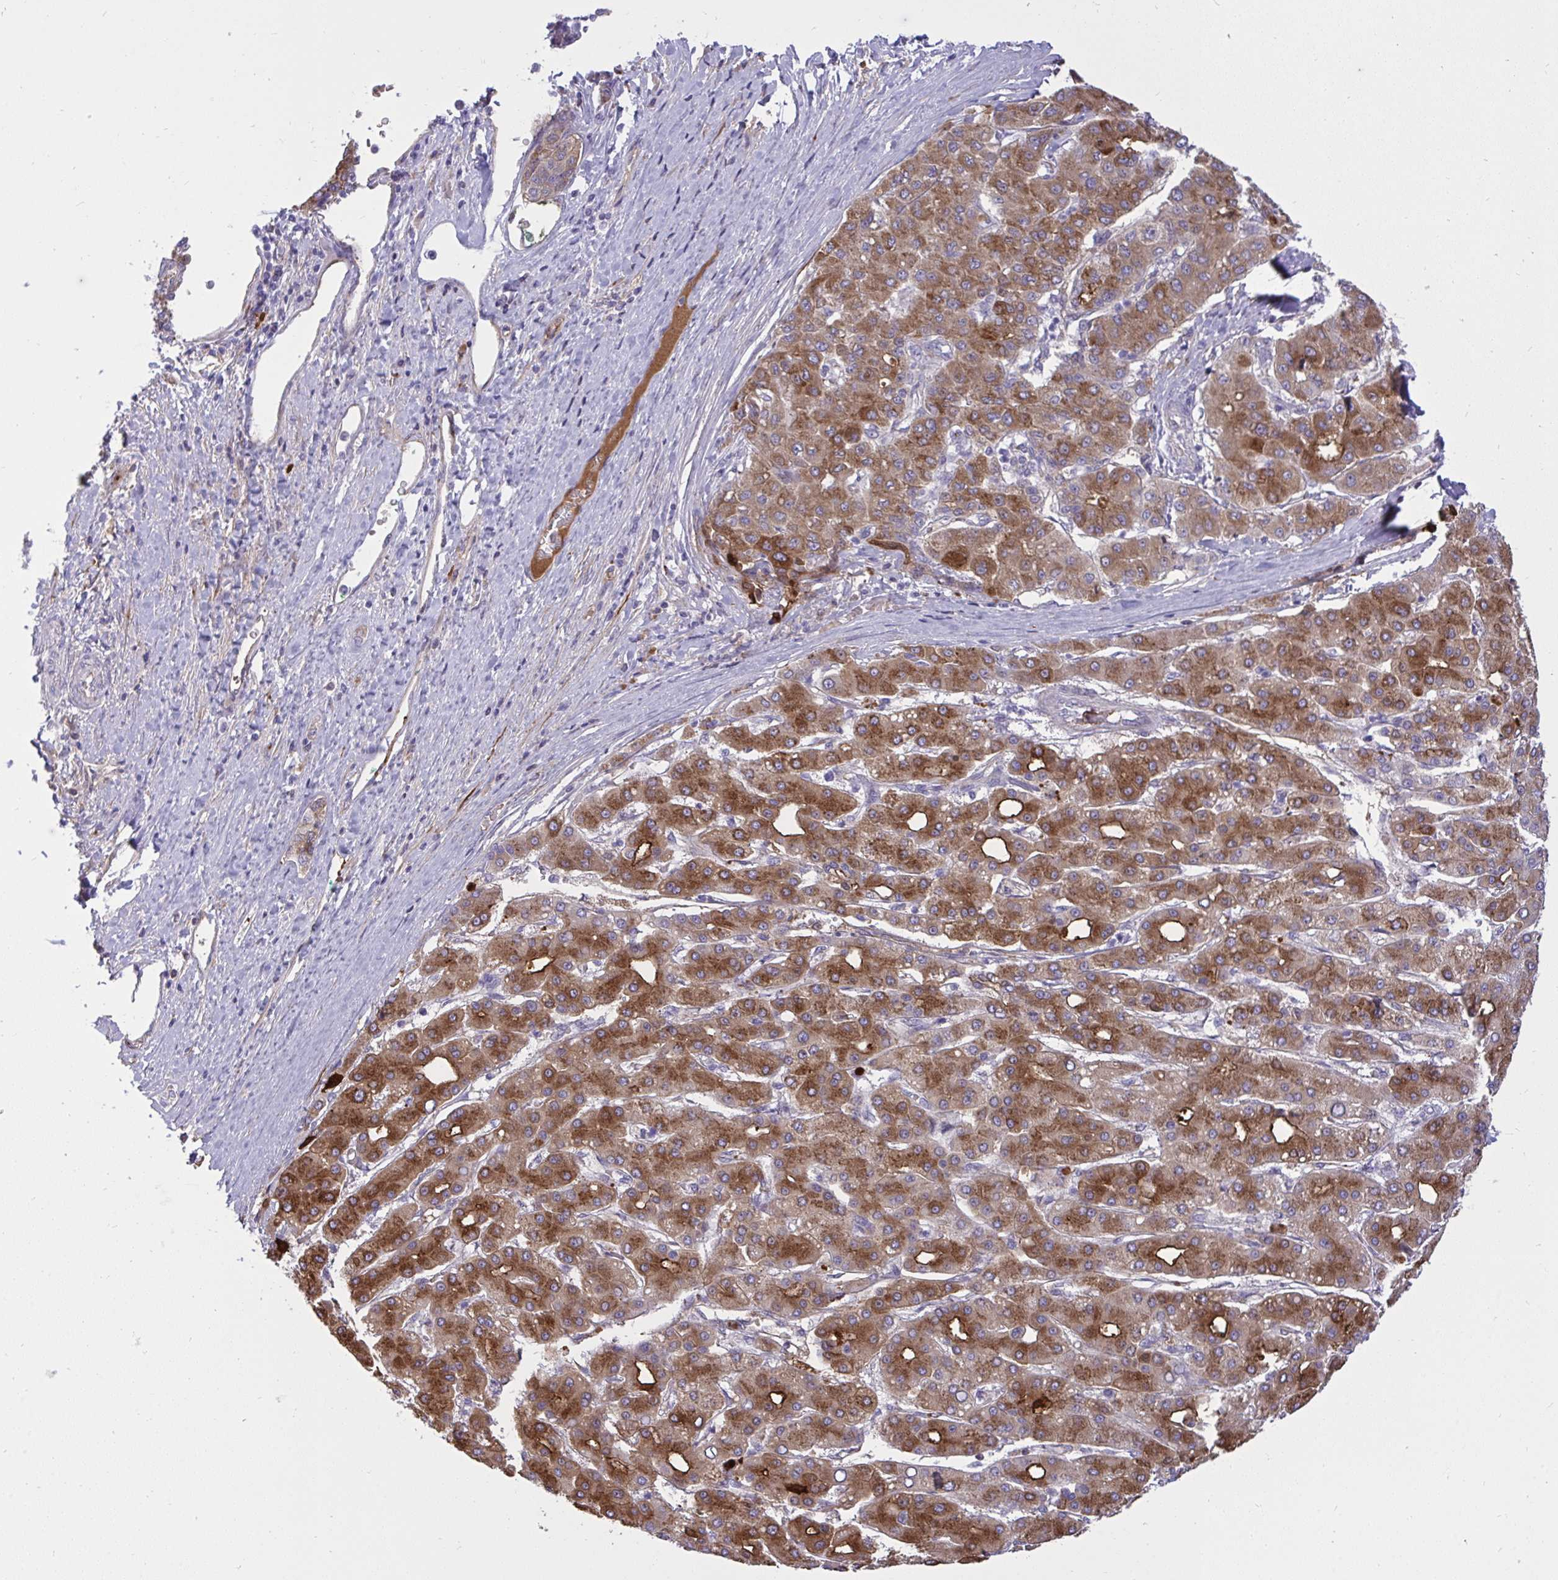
{"staining": {"intensity": "strong", "quantity": ">75%", "location": "cytoplasmic/membranous"}, "tissue": "liver cancer", "cell_type": "Tumor cells", "image_type": "cancer", "snomed": [{"axis": "morphology", "description": "Carcinoma, Hepatocellular, NOS"}, {"axis": "topography", "description": "Liver"}], "caption": "DAB (3,3'-diaminobenzidine) immunohistochemical staining of human hepatocellular carcinoma (liver) displays strong cytoplasmic/membranous protein staining in about >75% of tumor cells. The staining was performed using DAB (3,3'-diaminobenzidine), with brown indicating positive protein expression. Nuclei are stained blue with hematoxylin.", "gene": "F2", "patient": {"sex": "male", "age": 65}}